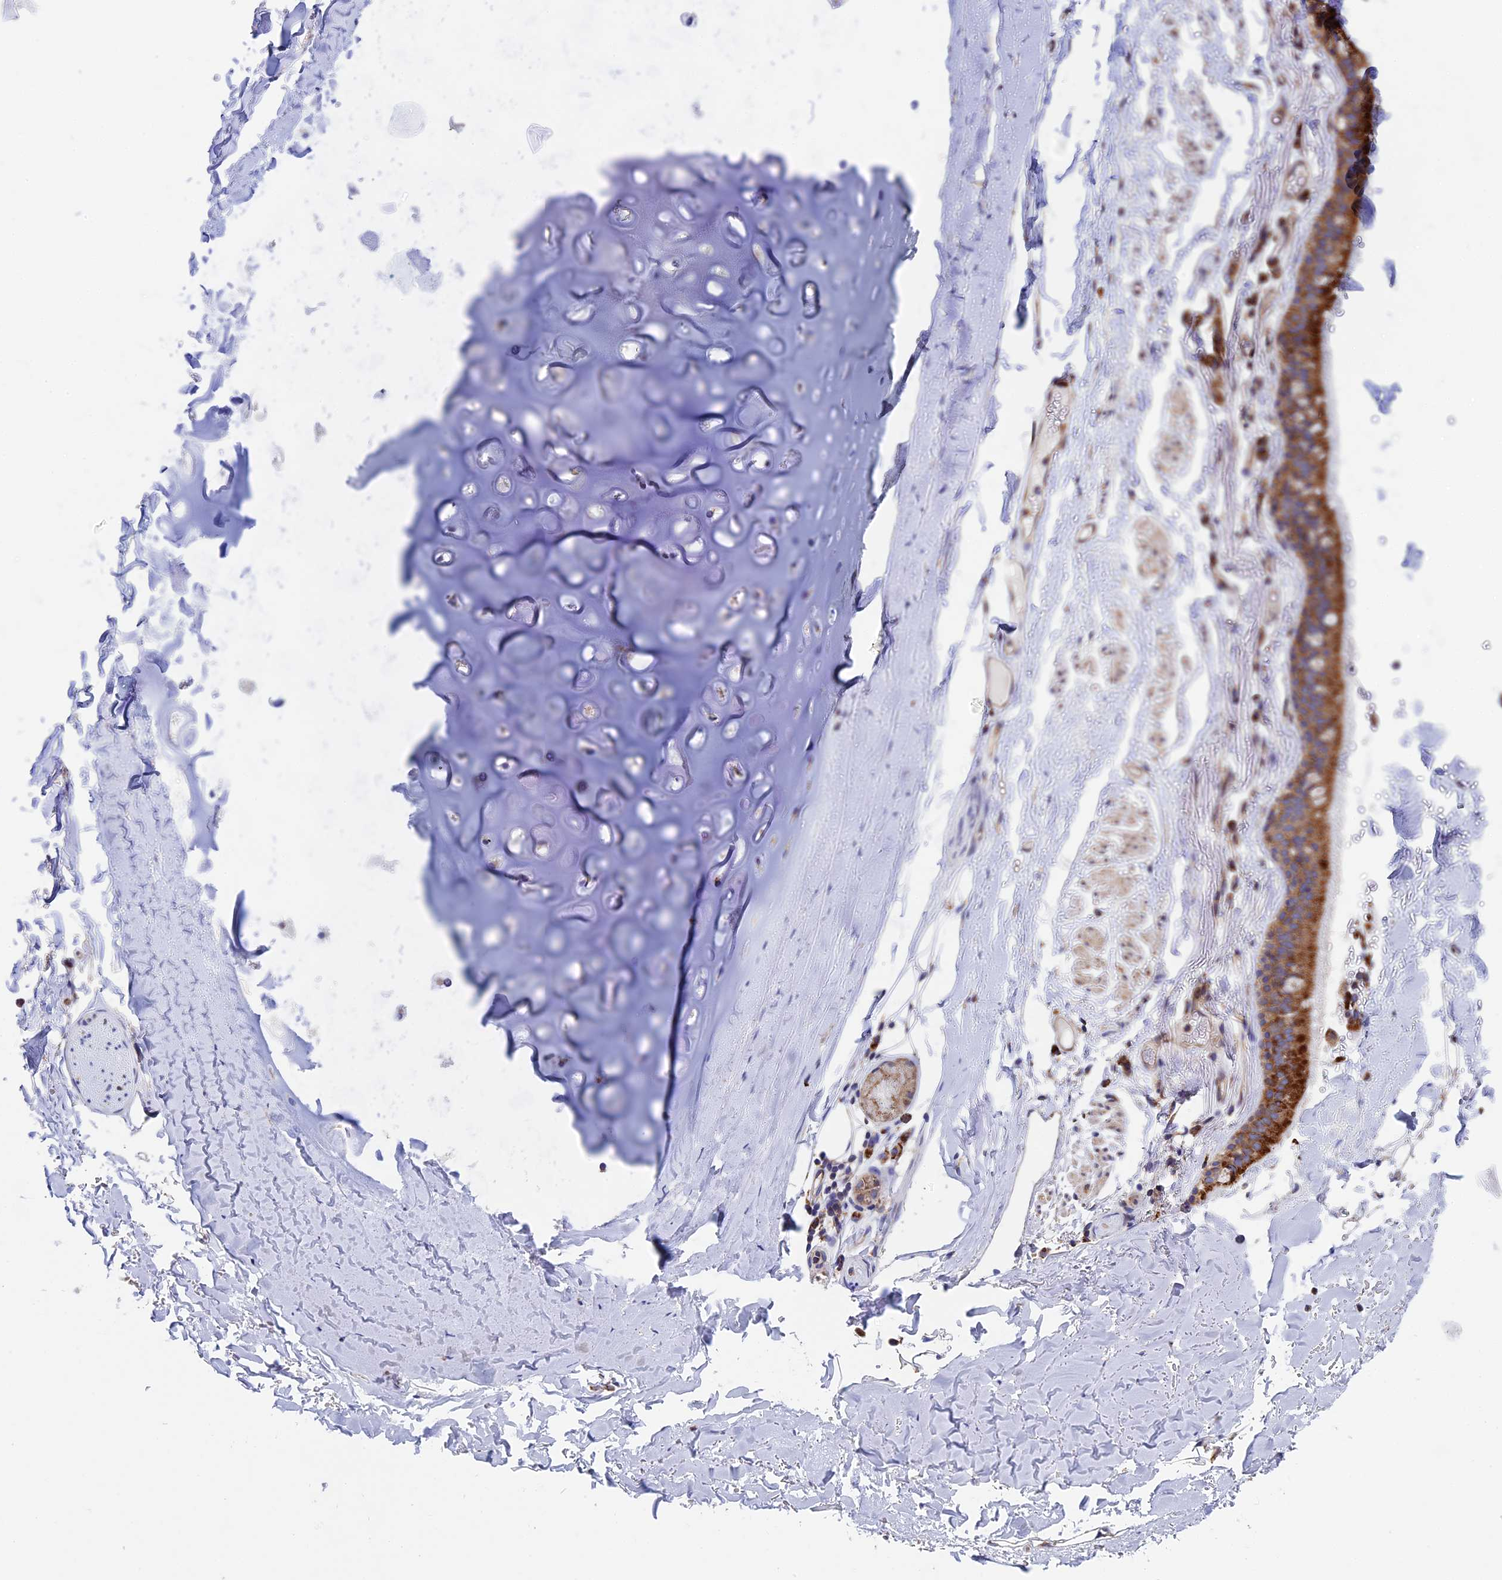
{"staining": {"intensity": "negative", "quantity": "none", "location": "none"}, "tissue": "adipose tissue", "cell_type": "Adipocytes", "image_type": "normal", "snomed": [{"axis": "morphology", "description": "Normal tissue, NOS"}, {"axis": "topography", "description": "Lymph node"}, {"axis": "topography", "description": "Bronchus"}], "caption": "Micrograph shows no significant protein staining in adipocytes of unremarkable adipose tissue.", "gene": "SLC9A5", "patient": {"sex": "male", "age": 63}}